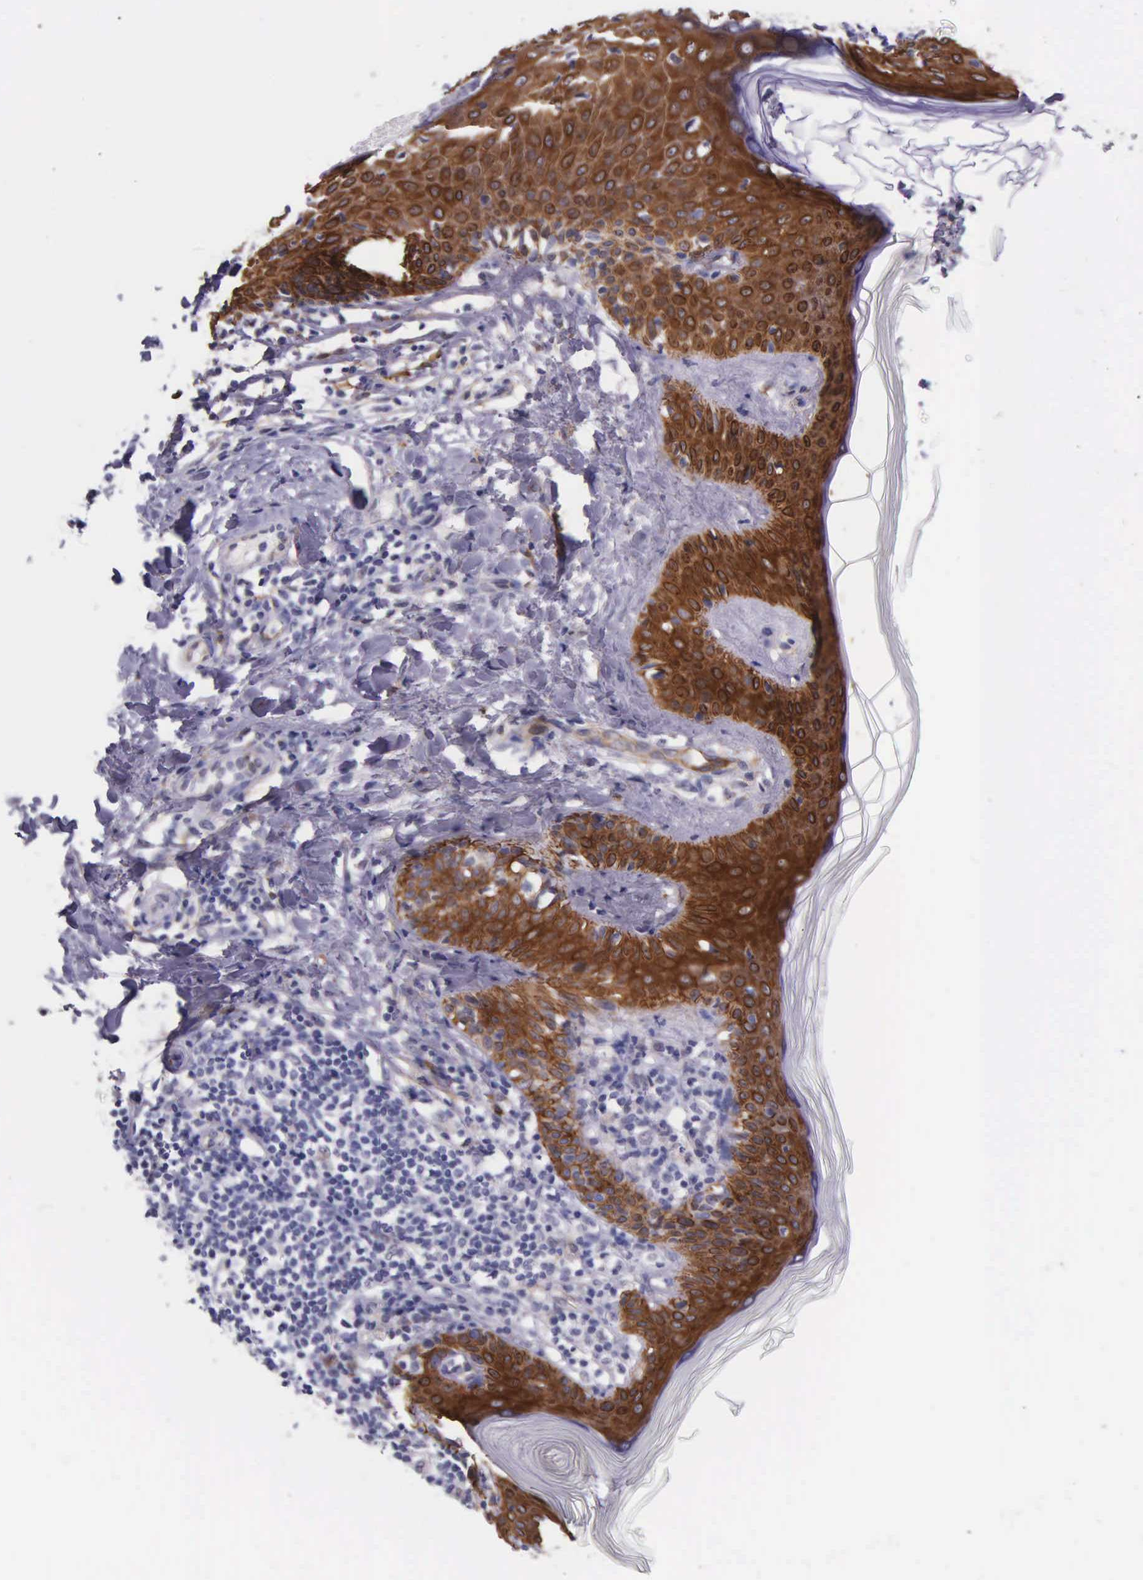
{"staining": {"intensity": "negative", "quantity": "none", "location": "none"}, "tissue": "melanoma", "cell_type": "Tumor cells", "image_type": "cancer", "snomed": [{"axis": "morphology", "description": "Malignant melanoma, NOS"}, {"axis": "topography", "description": "Skin"}], "caption": "The image shows no significant expression in tumor cells of melanoma. Brightfield microscopy of immunohistochemistry (IHC) stained with DAB (brown) and hematoxylin (blue), captured at high magnification.", "gene": "AHNAK2", "patient": {"sex": "male", "age": 45}}